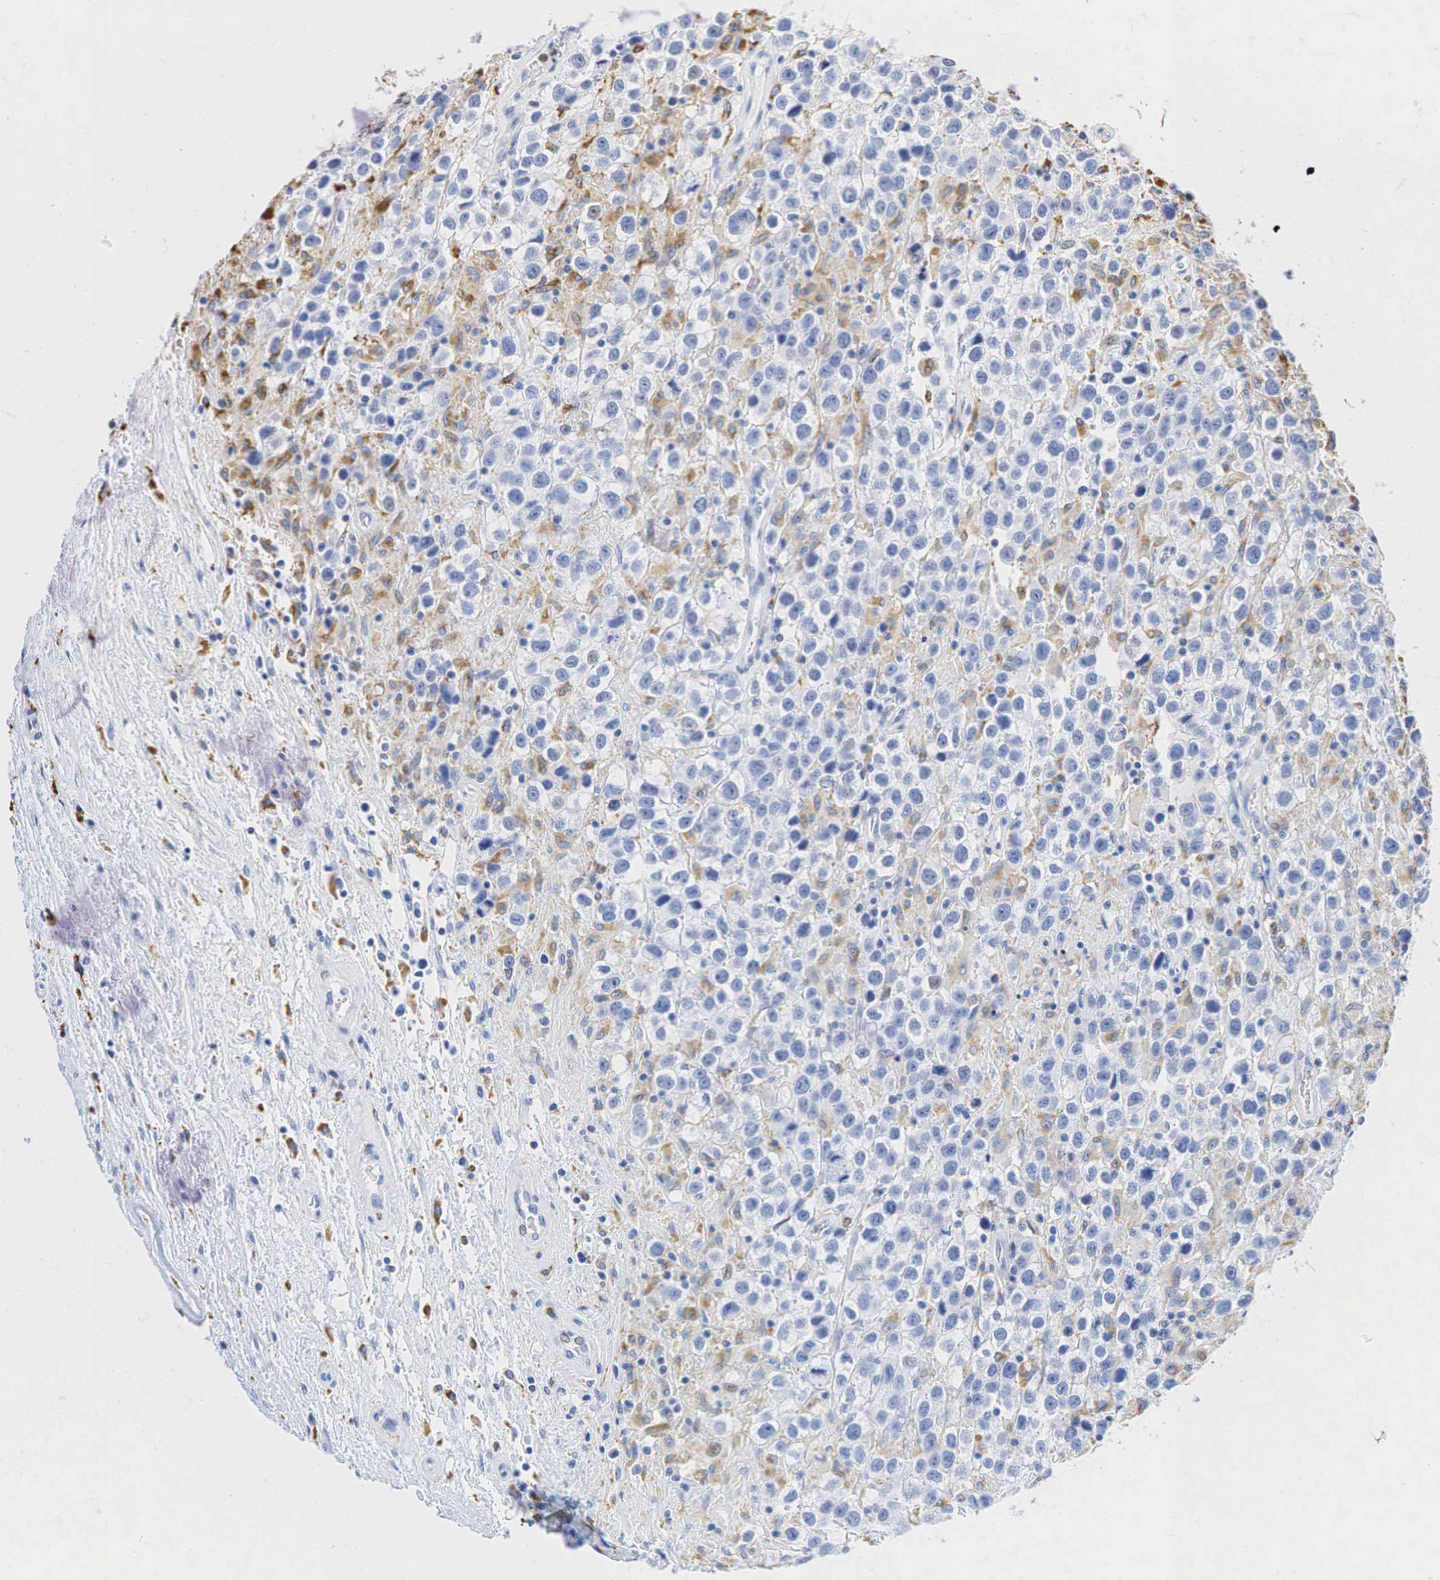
{"staining": {"intensity": "weak", "quantity": "<25%", "location": "cytoplasmic/membranous"}, "tissue": "testis cancer", "cell_type": "Tumor cells", "image_type": "cancer", "snomed": [{"axis": "morphology", "description": "Seminoma, NOS"}, {"axis": "topography", "description": "Testis"}], "caption": "This is an immunohistochemistry histopathology image of testis seminoma. There is no positivity in tumor cells.", "gene": "CD68", "patient": {"sex": "male", "age": 43}}